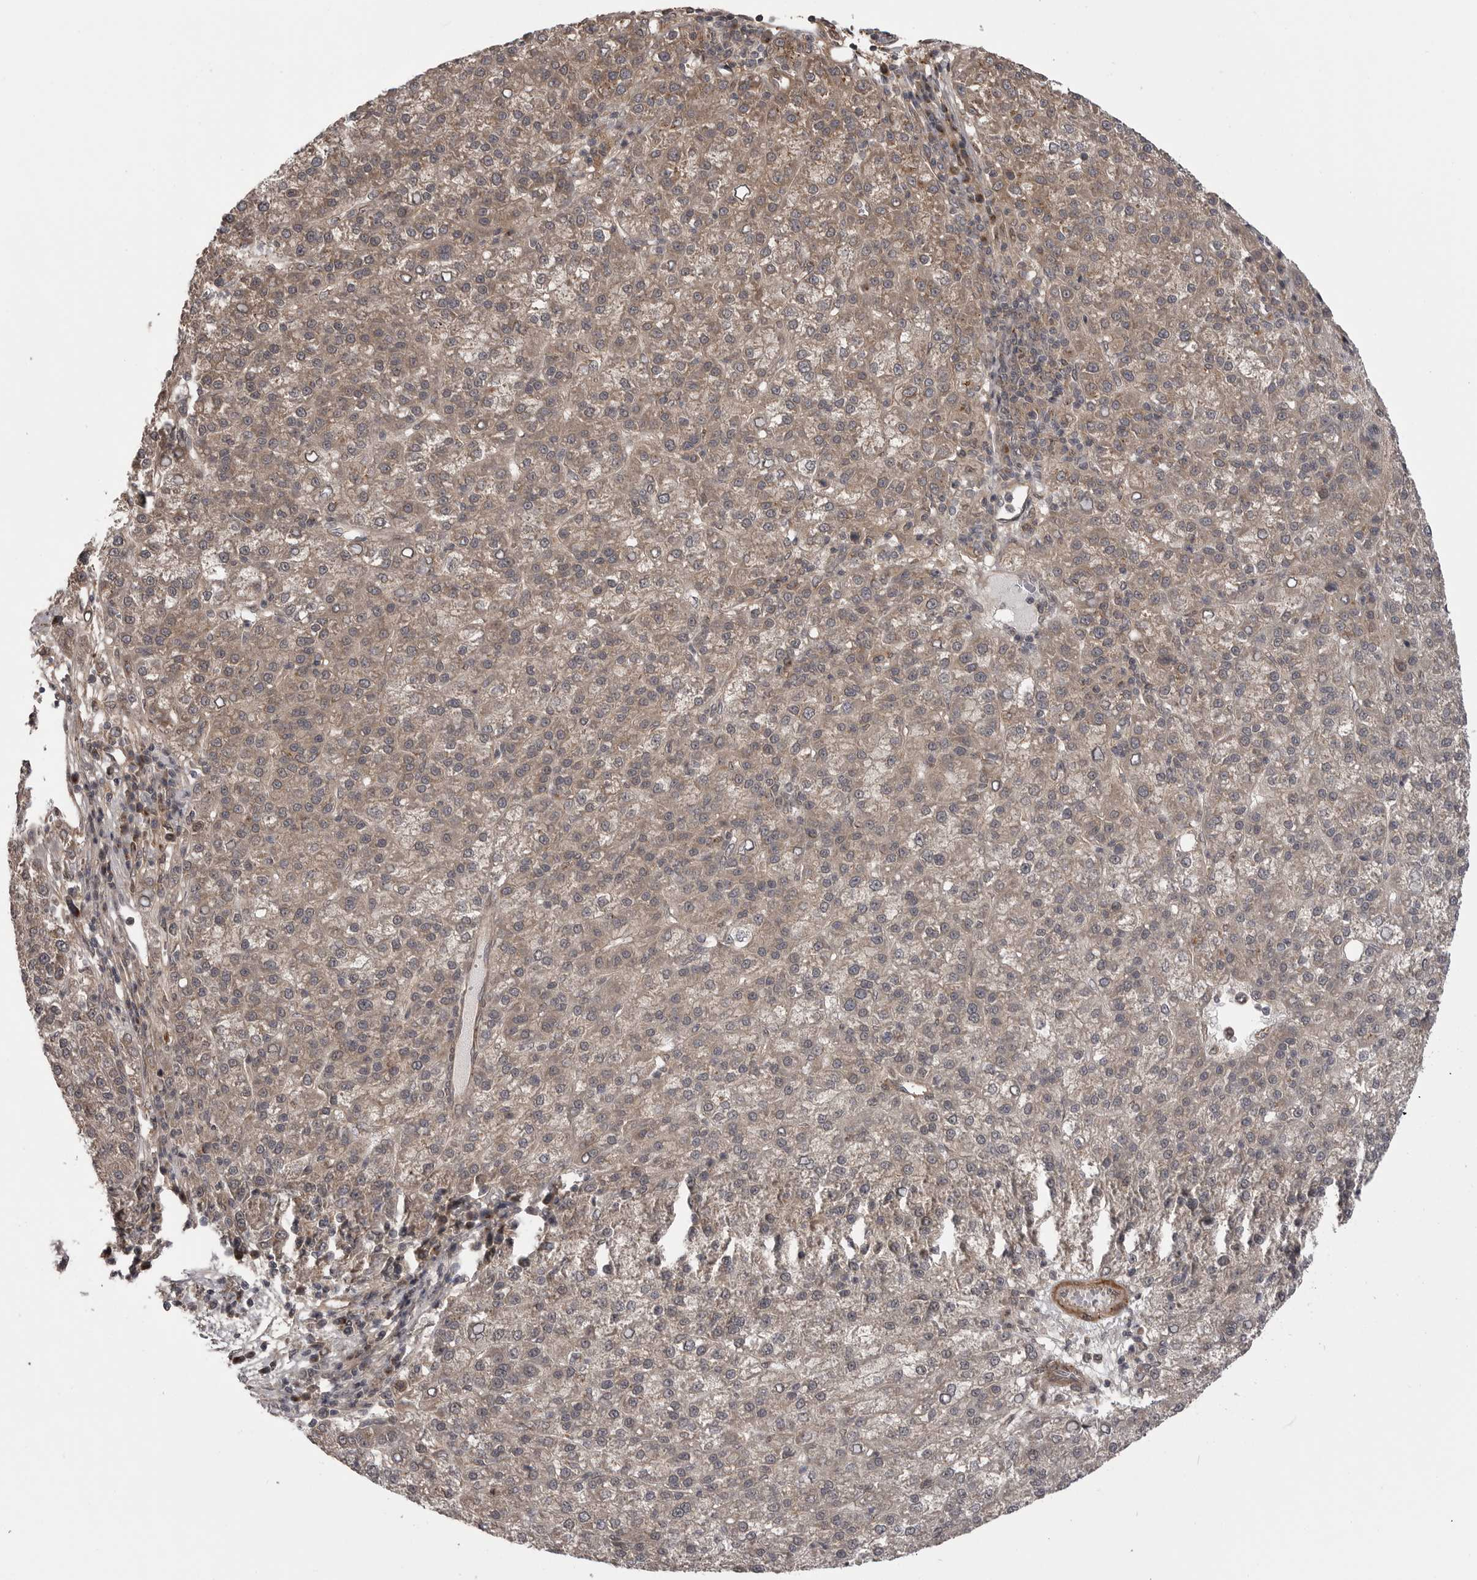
{"staining": {"intensity": "weak", "quantity": "25%-75%", "location": "cytoplasmic/membranous"}, "tissue": "liver cancer", "cell_type": "Tumor cells", "image_type": "cancer", "snomed": [{"axis": "morphology", "description": "Carcinoma, Hepatocellular, NOS"}, {"axis": "topography", "description": "Liver"}], "caption": "High-power microscopy captured an IHC histopathology image of liver hepatocellular carcinoma, revealing weak cytoplasmic/membranous positivity in approximately 25%-75% of tumor cells. (DAB (3,3'-diaminobenzidine) IHC with brightfield microscopy, high magnification).", "gene": "PDCL", "patient": {"sex": "female", "age": 58}}